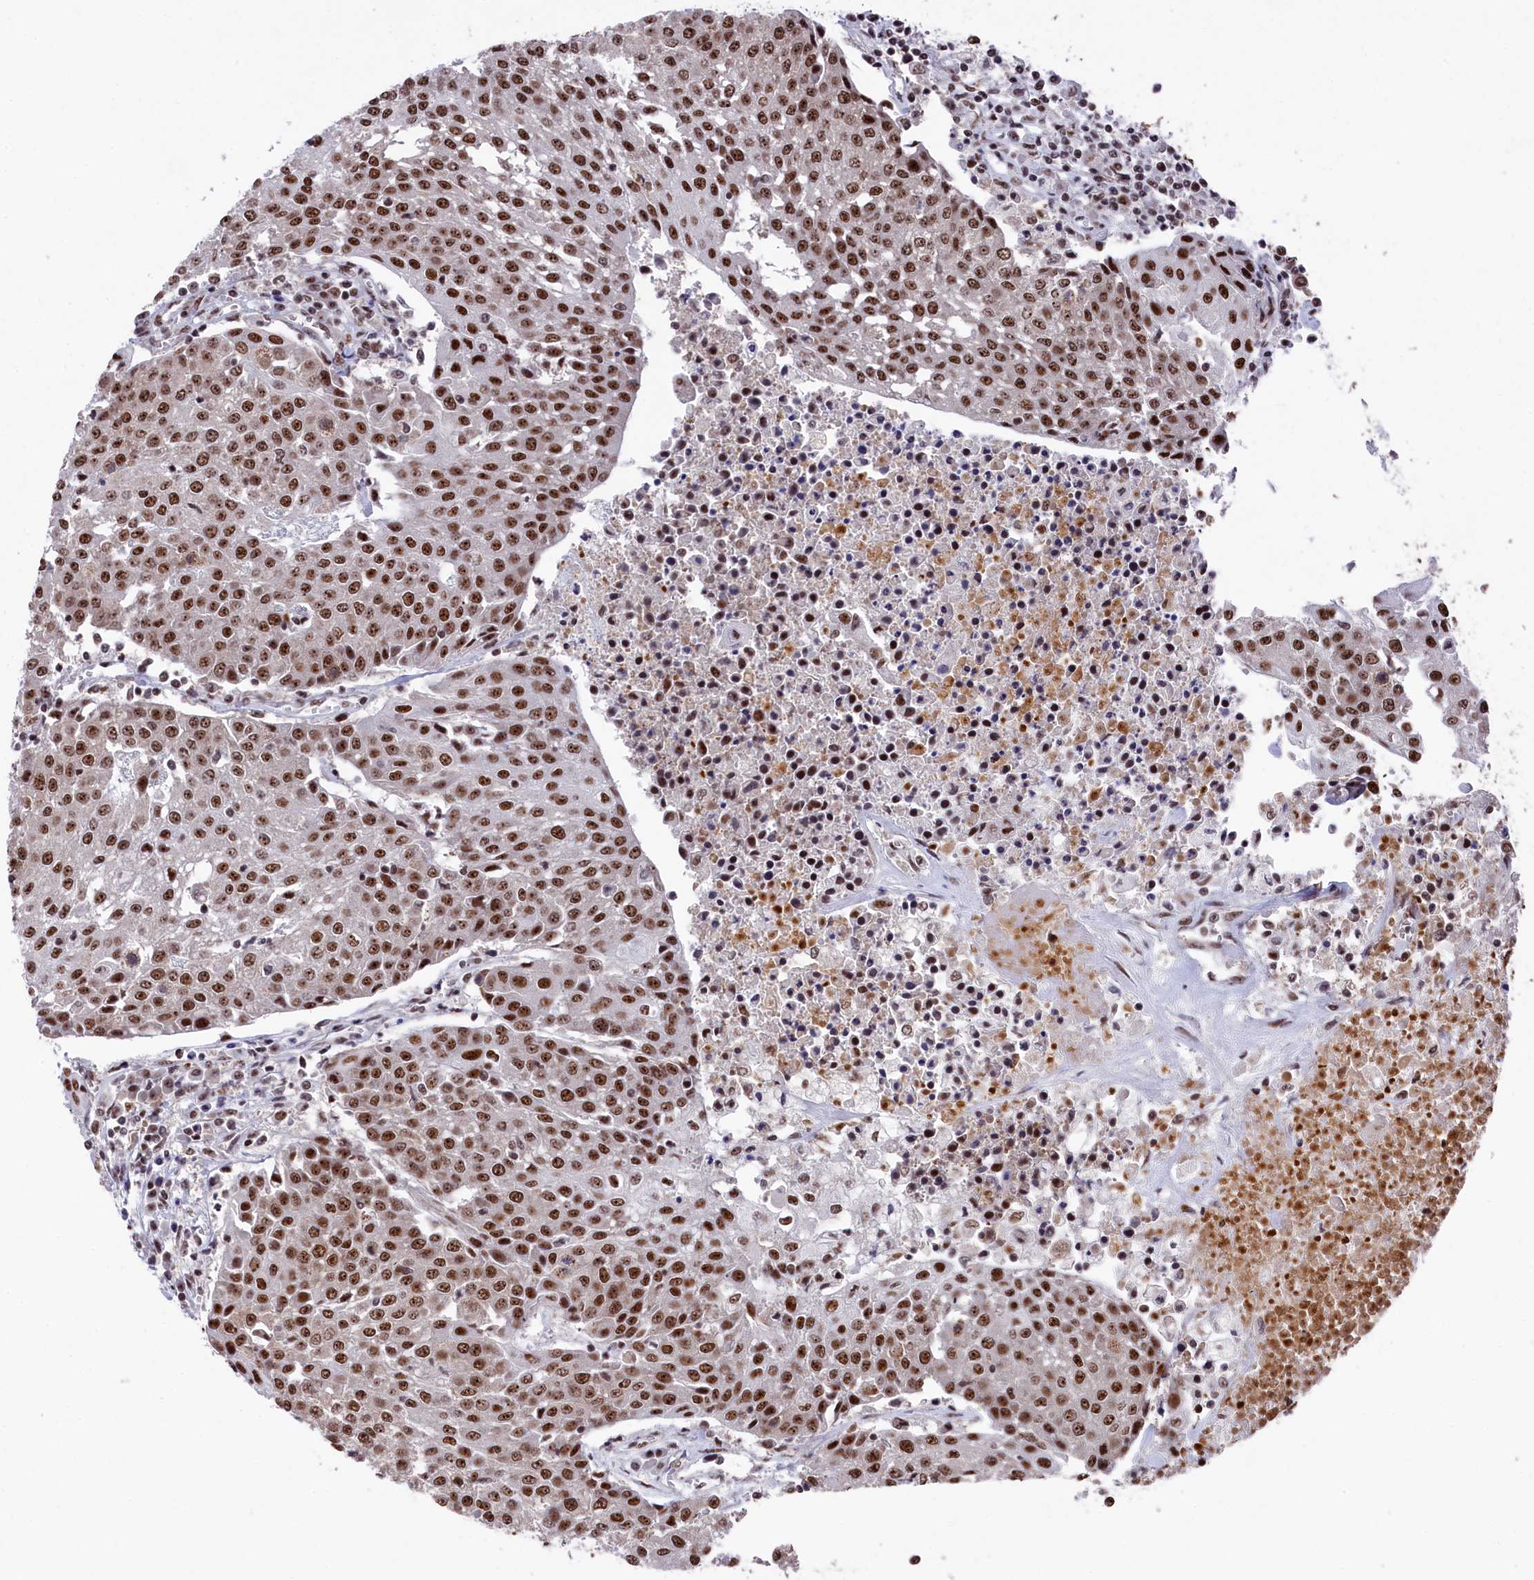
{"staining": {"intensity": "moderate", "quantity": ">75%", "location": "nuclear"}, "tissue": "urothelial cancer", "cell_type": "Tumor cells", "image_type": "cancer", "snomed": [{"axis": "morphology", "description": "Urothelial carcinoma, High grade"}, {"axis": "topography", "description": "Urinary bladder"}], "caption": "Immunohistochemical staining of urothelial carcinoma (high-grade) exhibits medium levels of moderate nuclear expression in approximately >75% of tumor cells.", "gene": "PRPF31", "patient": {"sex": "female", "age": 85}}